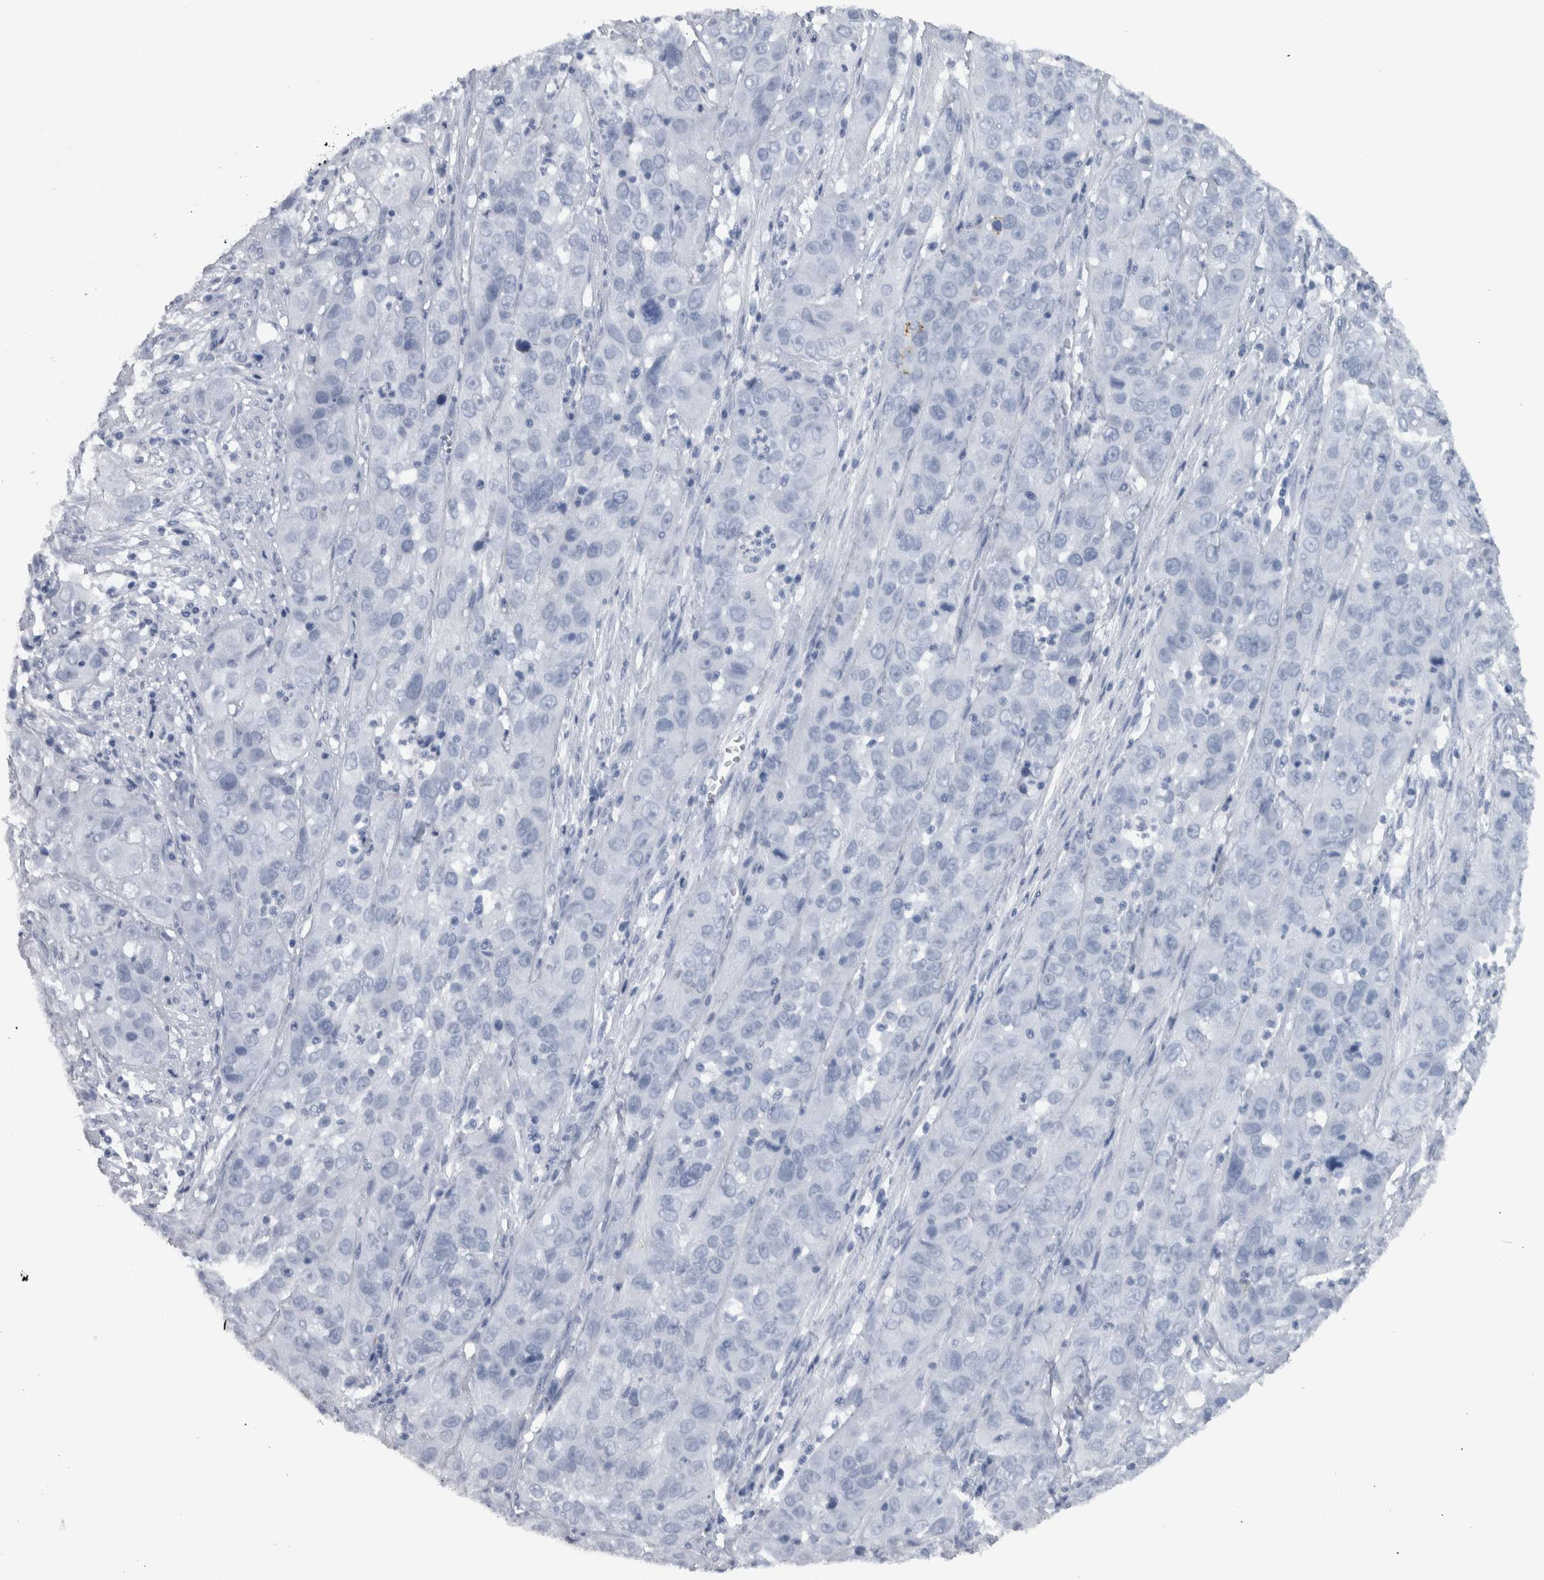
{"staining": {"intensity": "negative", "quantity": "none", "location": "none"}, "tissue": "cervical cancer", "cell_type": "Tumor cells", "image_type": "cancer", "snomed": [{"axis": "morphology", "description": "Squamous cell carcinoma, NOS"}, {"axis": "topography", "description": "Cervix"}], "caption": "High power microscopy image of an immunohistochemistry (IHC) image of cervical squamous cell carcinoma, revealing no significant expression in tumor cells.", "gene": "CDH17", "patient": {"sex": "female", "age": 32}}